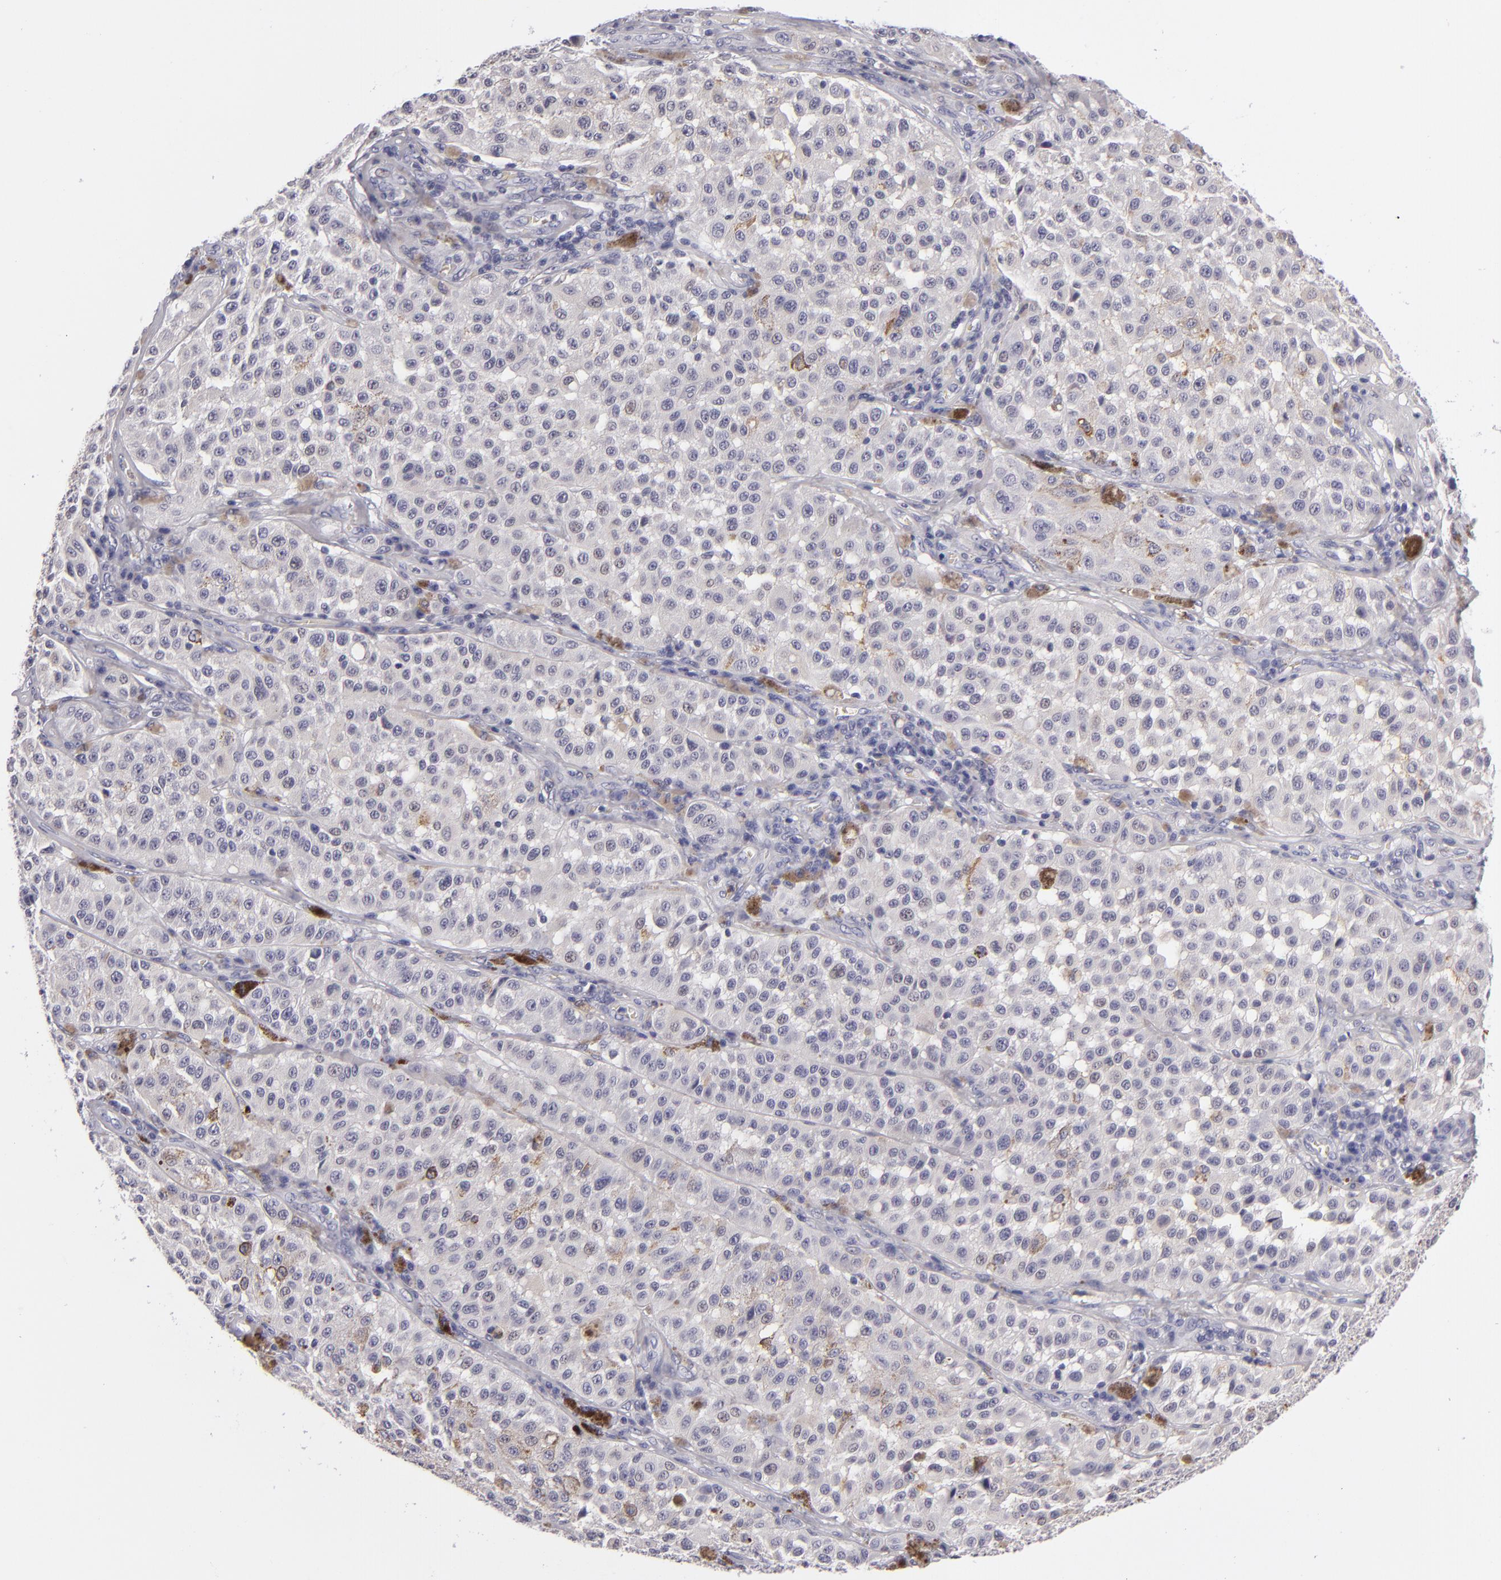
{"staining": {"intensity": "negative", "quantity": "none", "location": "none"}, "tissue": "melanoma", "cell_type": "Tumor cells", "image_type": "cancer", "snomed": [{"axis": "morphology", "description": "Malignant melanoma, NOS"}, {"axis": "topography", "description": "Skin"}], "caption": "IHC histopathology image of human melanoma stained for a protein (brown), which demonstrates no staining in tumor cells. The staining was performed using DAB to visualize the protein expression in brown, while the nuclei were stained in blue with hematoxylin (Magnification: 20x).", "gene": "TNNC1", "patient": {"sex": "female", "age": 64}}